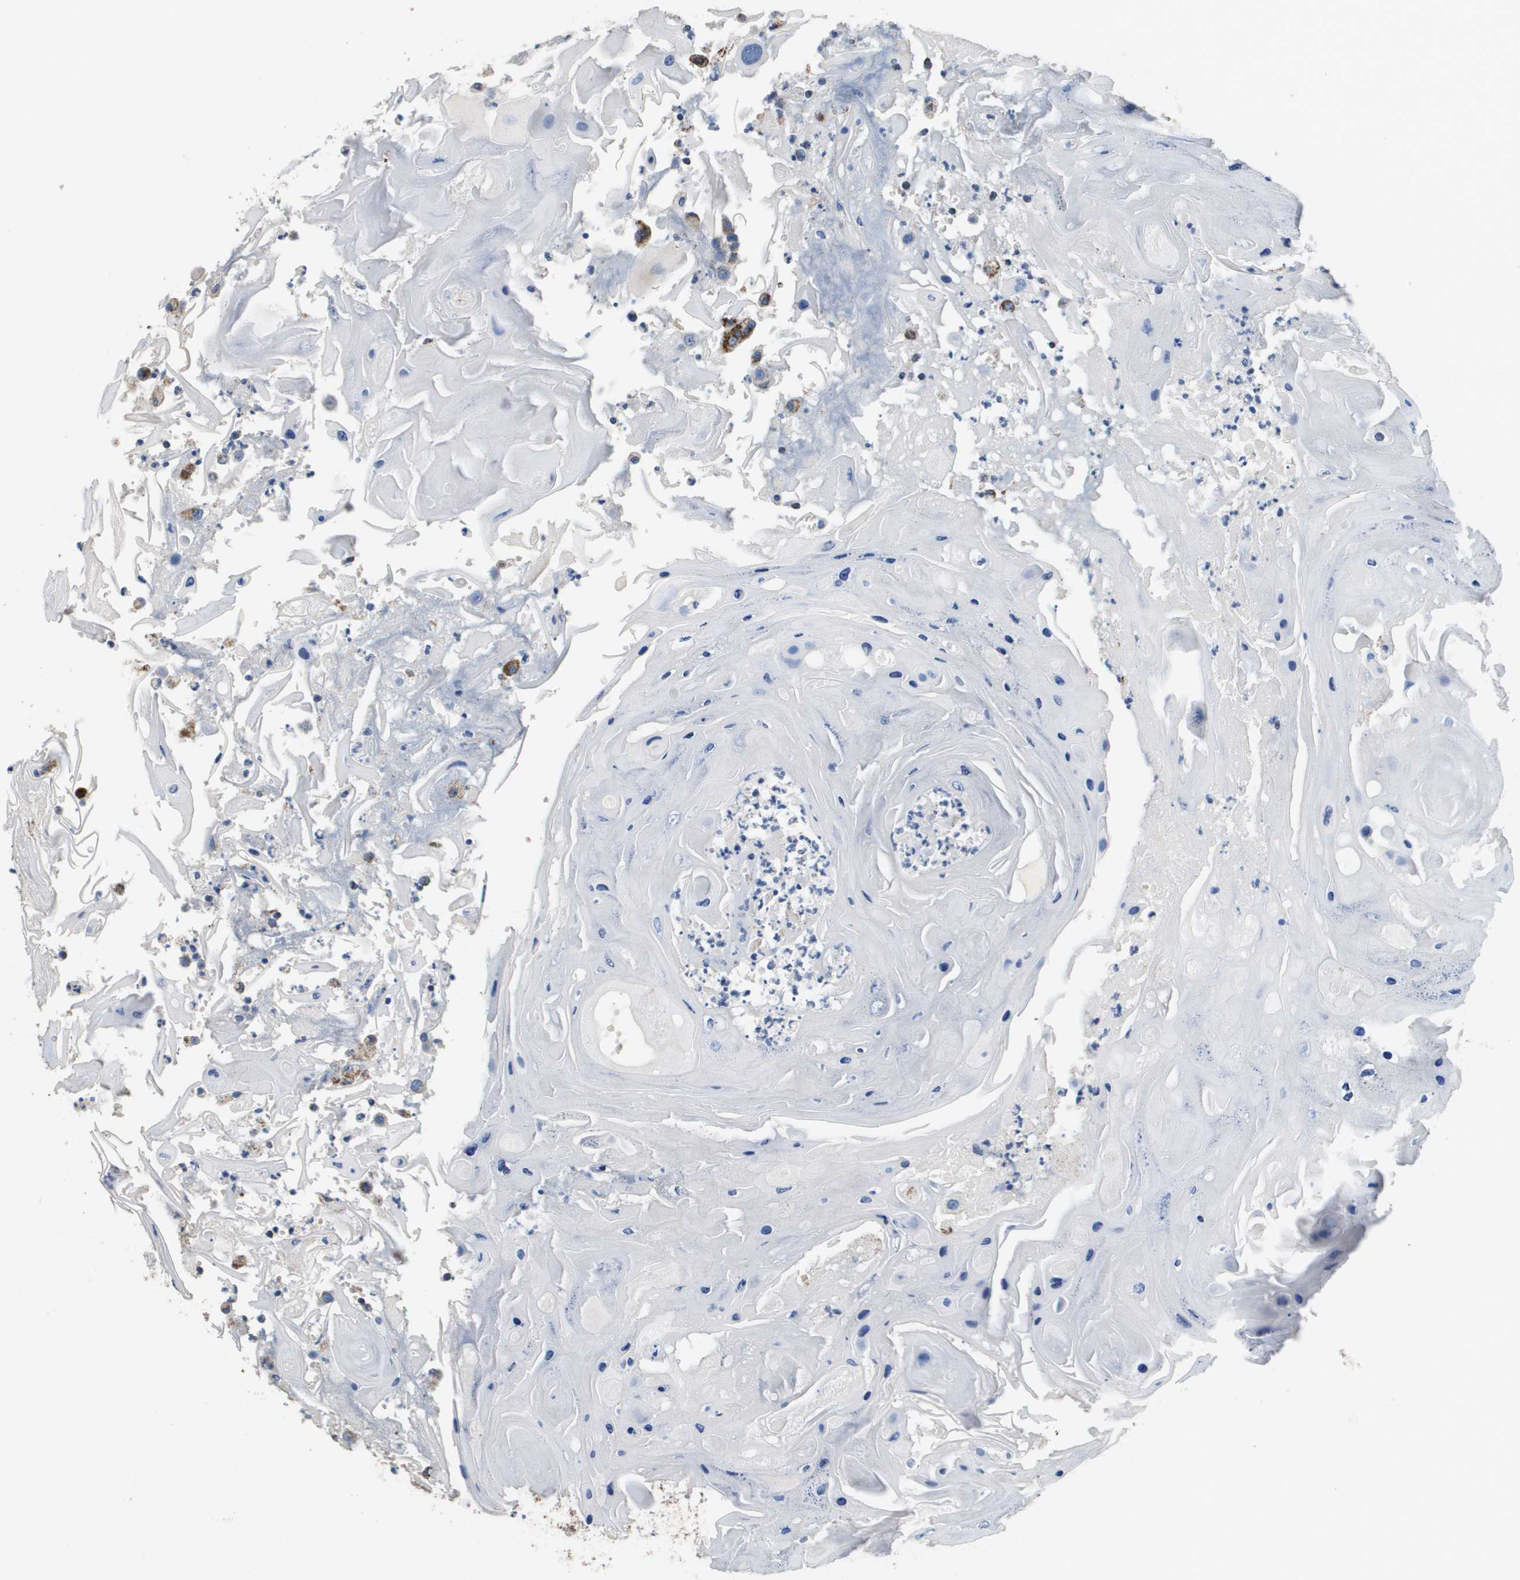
{"staining": {"intensity": "negative", "quantity": "none", "location": "none"}, "tissue": "head and neck cancer", "cell_type": "Tumor cells", "image_type": "cancer", "snomed": [{"axis": "morphology", "description": "Squamous cell carcinoma, NOS"}, {"axis": "topography", "description": "Oral tissue"}, {"axis": "topography", "description": "Head-Neck"}], "caption": "Tumor cells show no significant protein staining in head and neck squamous cell carcinoma.", "gene": "ATP5F1B", "patient": {"sex": "female", "age": 76}}